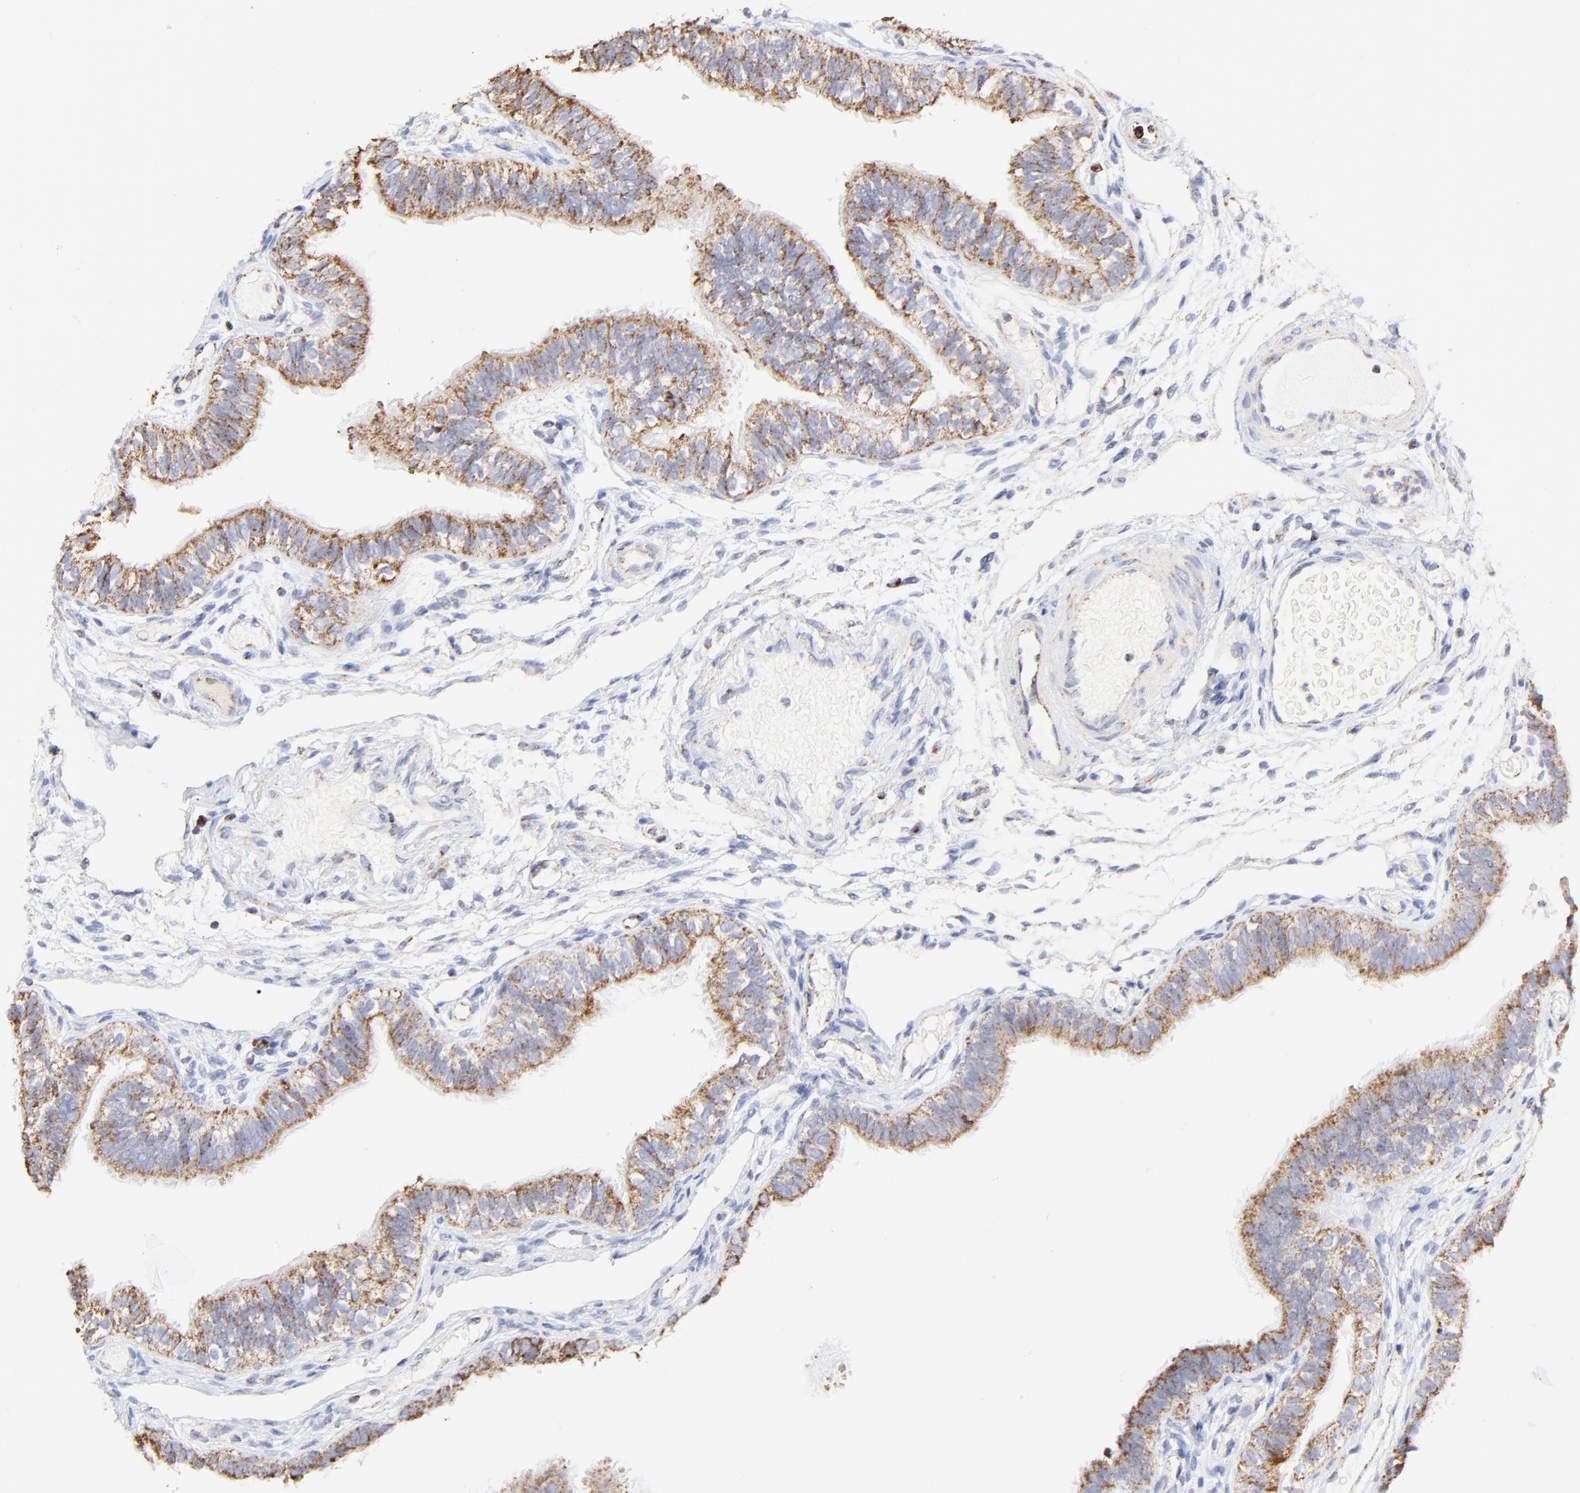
{"staining": {"intensity": "moderate", "quantity": ">75%", "location": "cytoplasmic/membranous"}, "tissue": "fallopian tube", "cell_type": "Glandular cells", "image_type": "normal", "snomed": [{"axis": "morphology", "description": "Normal tissue, NOS"}, {"axis": "morphology", "description": "Dermoid, NOS"}, {"axis": "topography", "description": "Fallopian tube"}], "caption": "A brown stain highlights moderate cytoplasmic/membranous positivity of a protein in glandular cells of unremarkable human fallopian tube. (Stains: DAB in brown, nuclei in blue, Microscopy: brightfield microscopy at high magnification).", "gene": "COX4I1", "patient": {"sex": "female", "age": 33}}